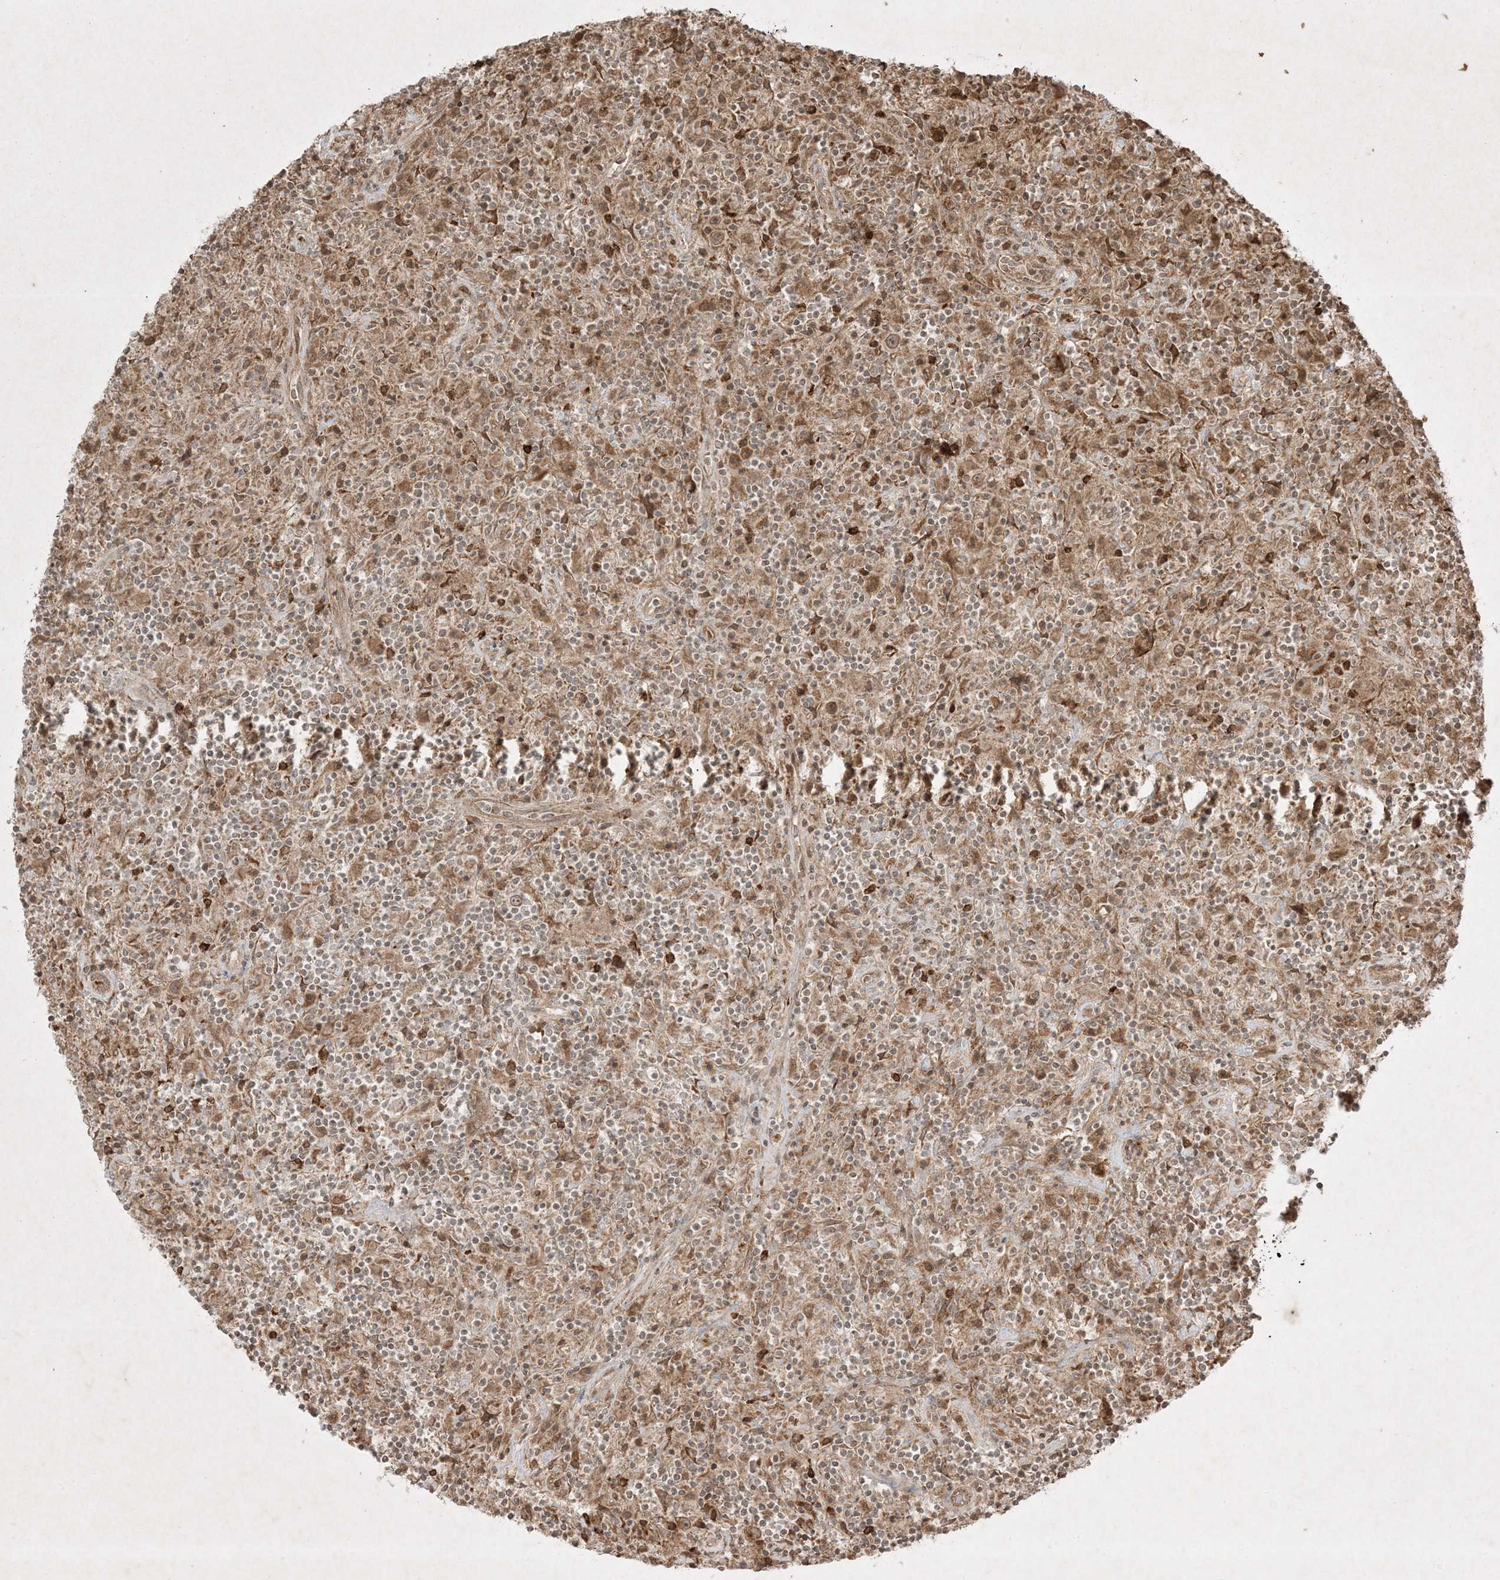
{"staining": {"intensity": "moderate", "quantity": "<25%", "location": "cytoplasmic/membranous"}, "tissue": "lymphoma", "cell_type": "Tumor cells", "image_type": "cancer", "snomed": [{"axis": "morphology", "description": "Hodgkin's disease, NOS"}, {"axis": "topography", "description": "Lymph node"}], "caption": "Protein staining by IHC shows moderate cytoplasmic/membranous expression in approximately <25% of tumor cells in Hodgkin's disease.", "gene": "PTK6", "patient": {"sex": "male", "age": 70}}